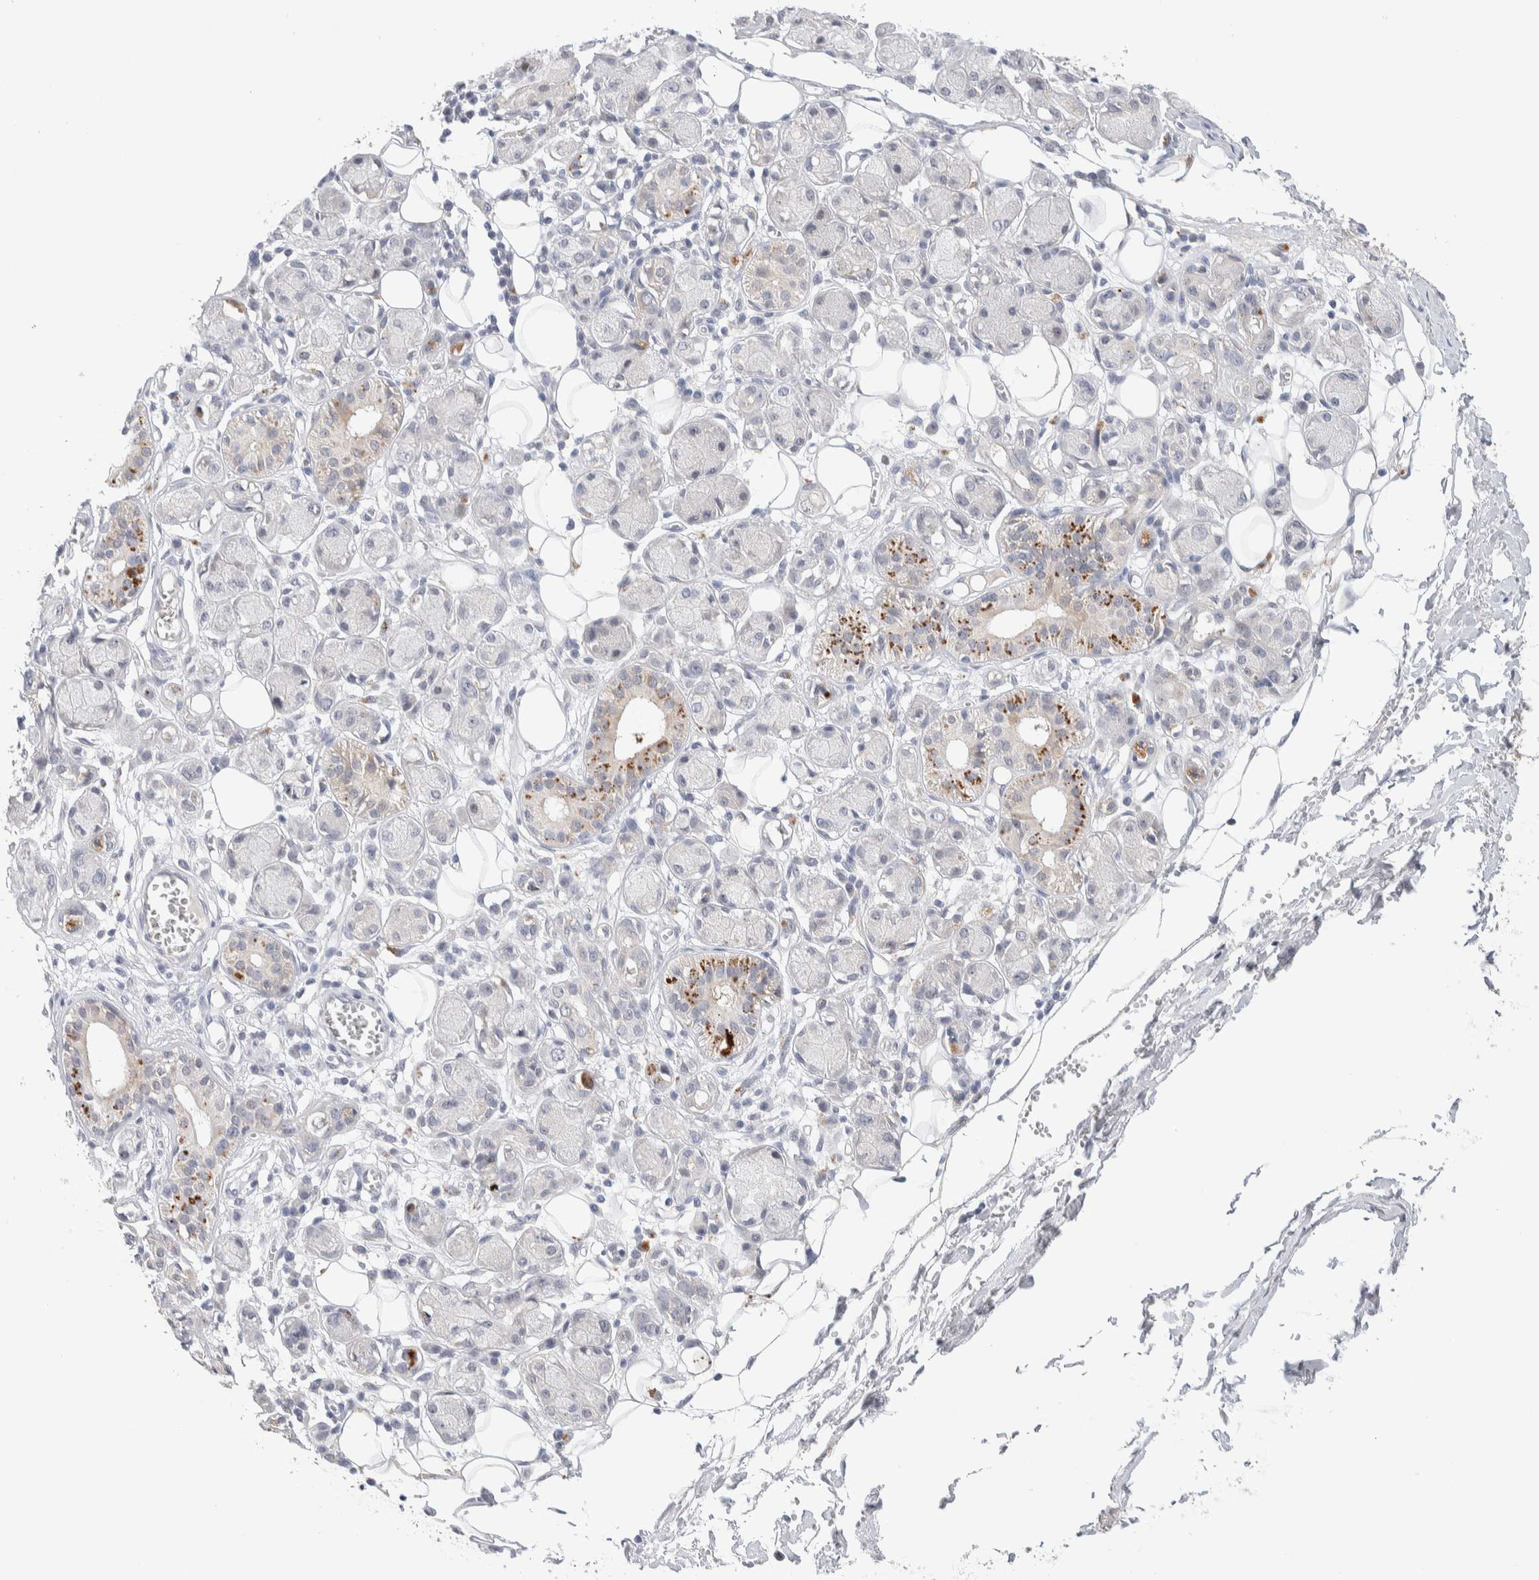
{"staining": {"intensity": "negative", "quantity": "none", "location": "none"}, "tissue": "adipose tissue", "cell_type": "Adipocytes", "image_type": "normal", "snomed": [{"axis": "morphology", "description": "Normal tissue, NOS"}, {"axis": "morphology", "description": "Inflammation, NOS"}, {"axis": "topography", "description": "Vascular tissue"}, {"axis": "topography", "description": "Salivary gland"}], "caption": "Adipose tissue was stained to show a protein in brown. There is no significant expression in adipocytes. Nuclei are stained in blue.", "gene": "DNAJB6", "patient": {"sex": "female", "age": 75}}